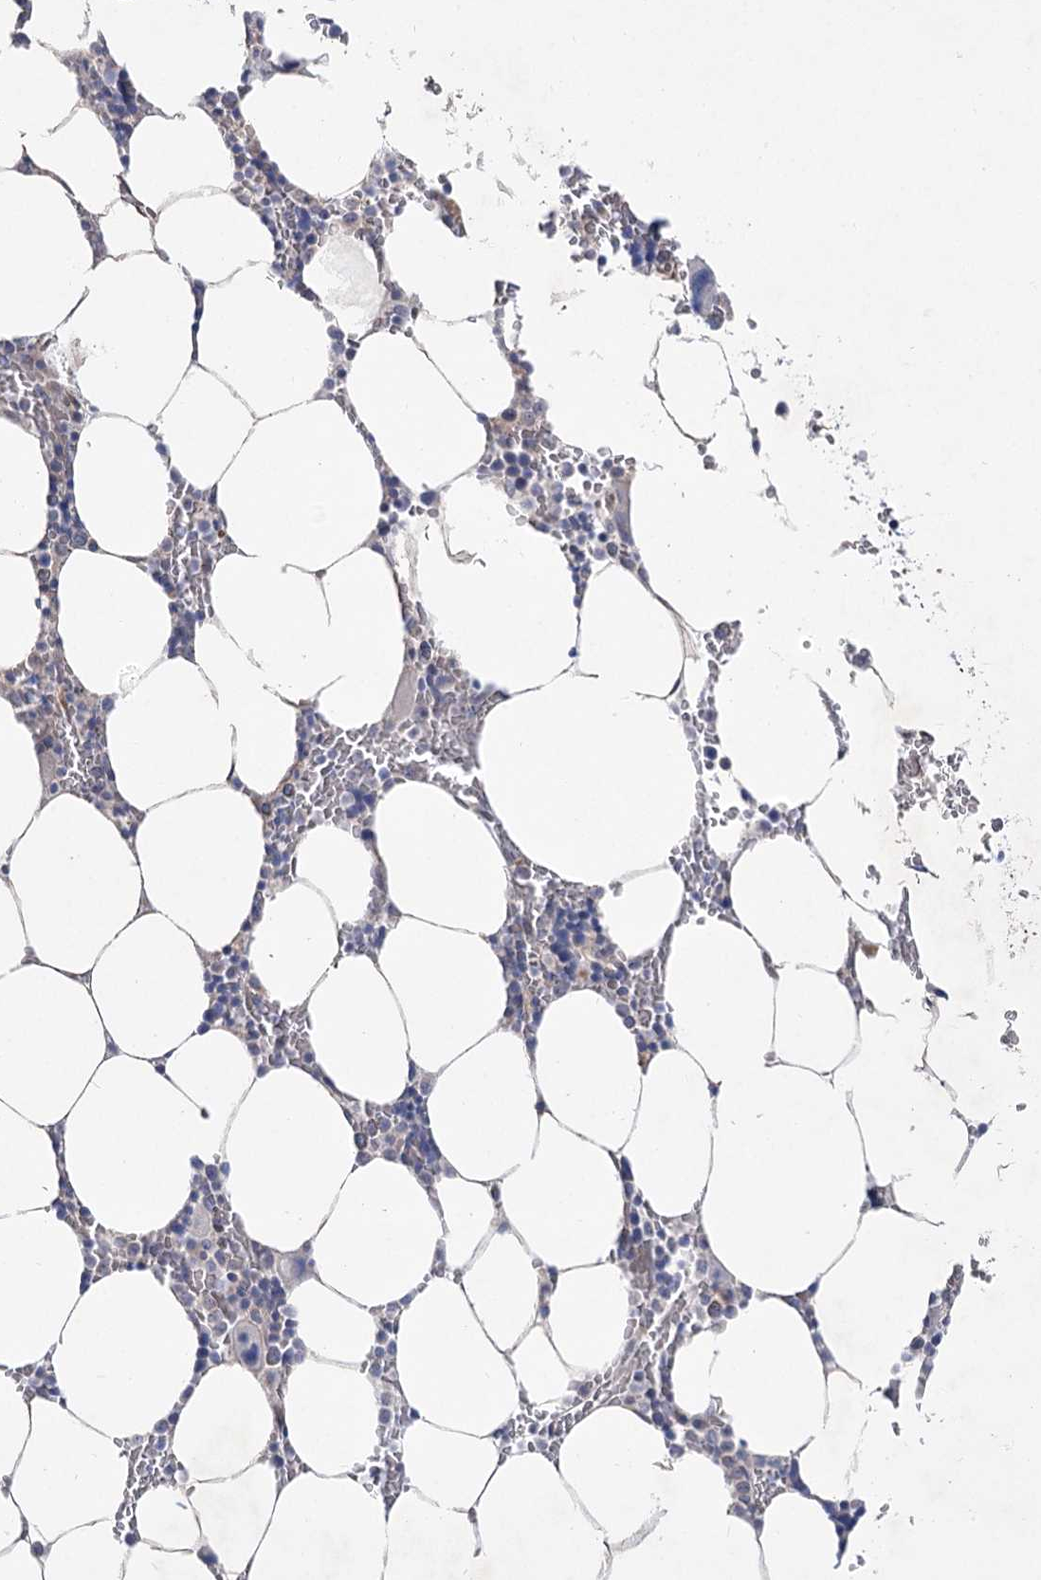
{"staining": {"intensity": "weak", "quantity": "<25%", "location": "cytoplasmic/membranous"}, "tissue": "bone marrow", "cell_type": "Hematopoietic cells", "image_type": "normal", "snomed": [{"axis": "morphology", "description": "Normal tissue, NOS"}, {"axis": "topography", "description": "Bone marrow"}], "caption": "A high-resolution photomicrograph shows immunohistochemistry (IHC) staining of unremarkable bone marrow, which exhibits no significant staining in hematopoietic cells.", "gene": "SH3BP5L", "patient": {"sex": "male", "age": 70}}